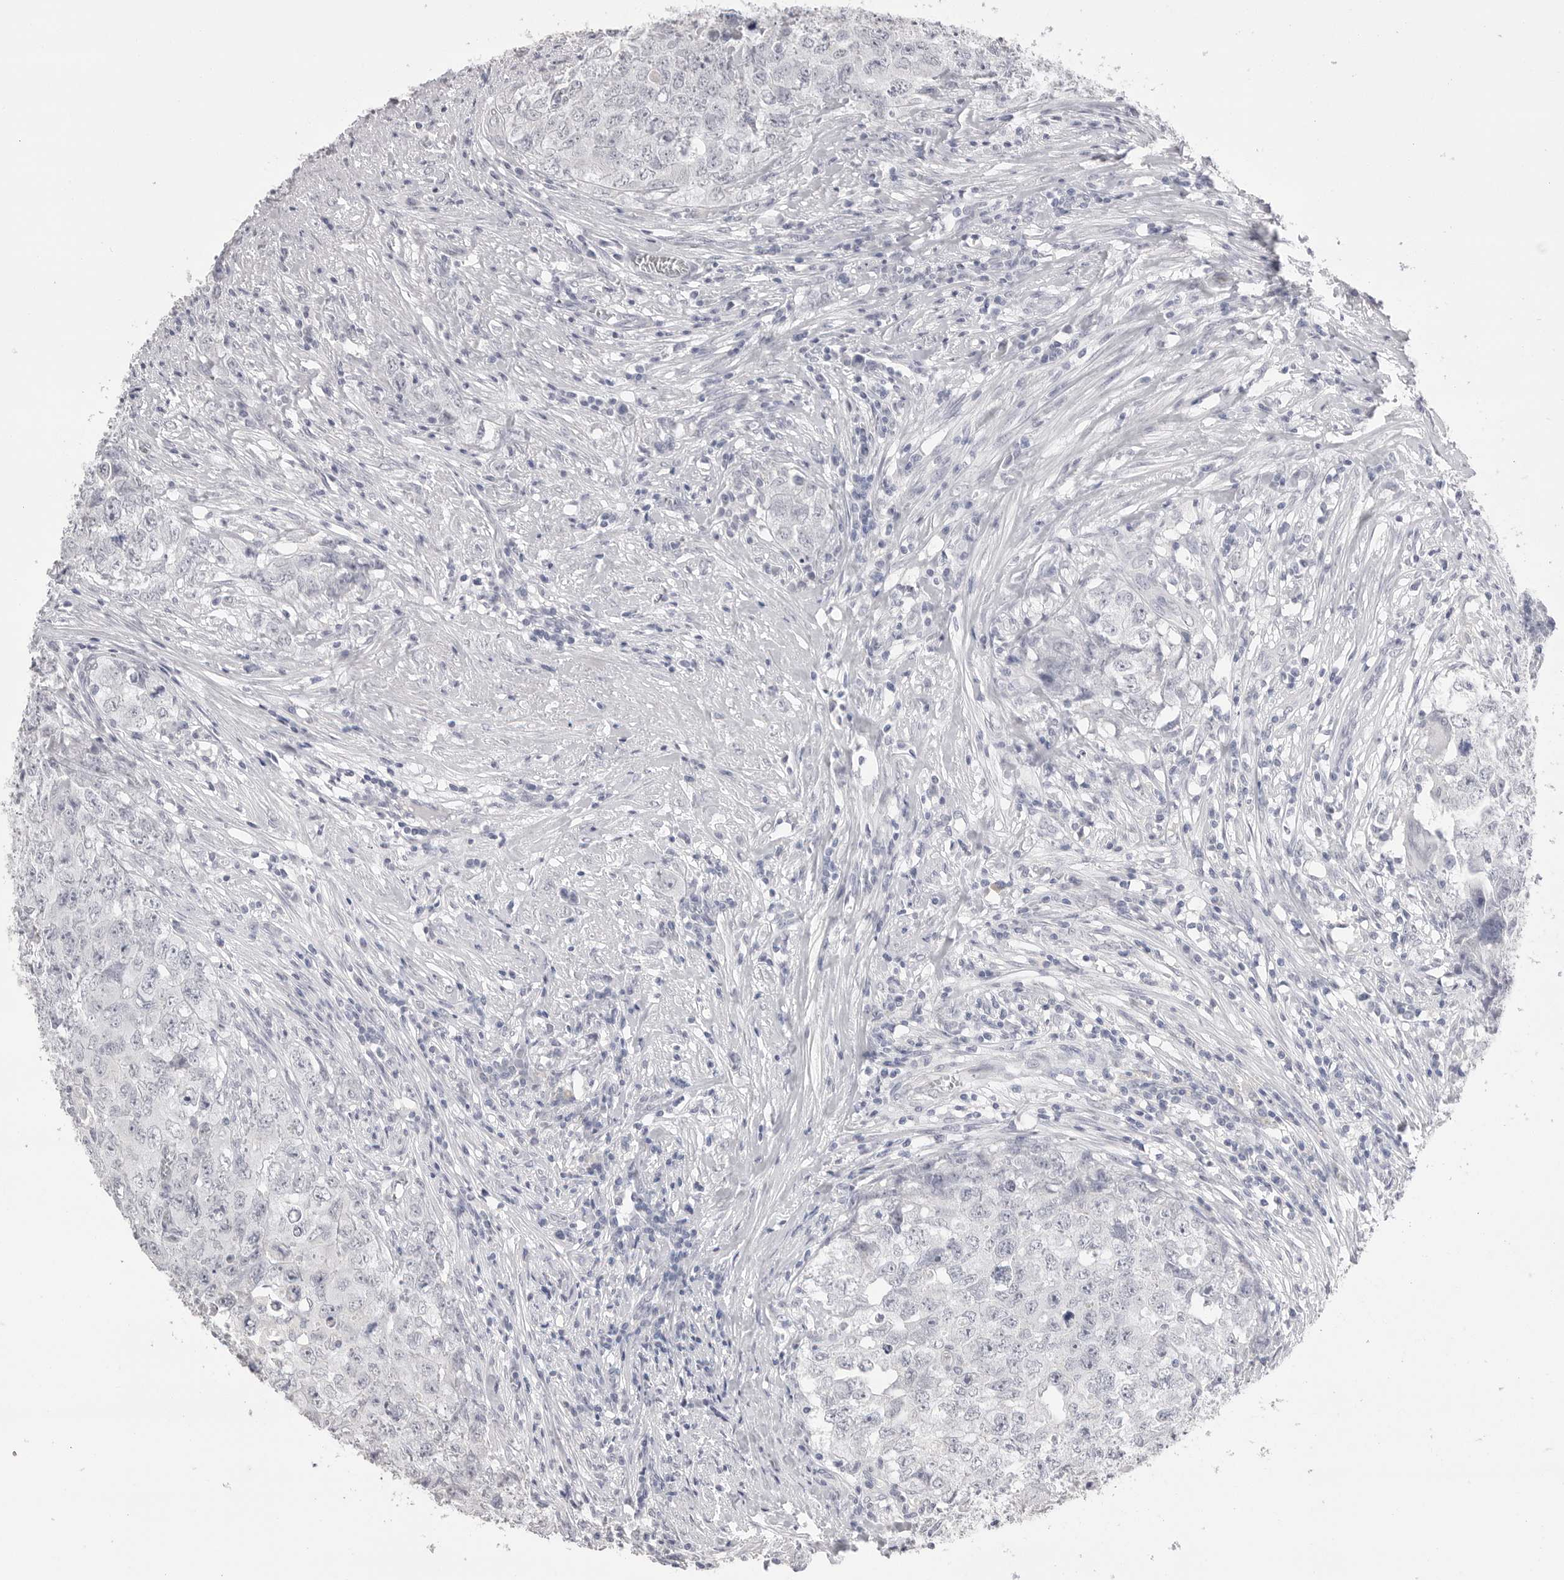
{"staining": {"intensity": "negative", "quantity": "none", "location": "none"}, "tissue": "testis cancer", "cell_type": "Tumor cells", "image_type": "cancer", "snomed": [{"axis": "morphology", "description": "Seminoma, NOS"}, {"axis": "morphology", "description": "Carcinoma, Embryonal, NOS"}, {"axis": "topography", "description": "Testis"}], "caption": "Image shows no protein staining in tumor cells of testis cancer tissue.", "gene": "CPB1", "patient": {"sex": "male", "age": 43}}